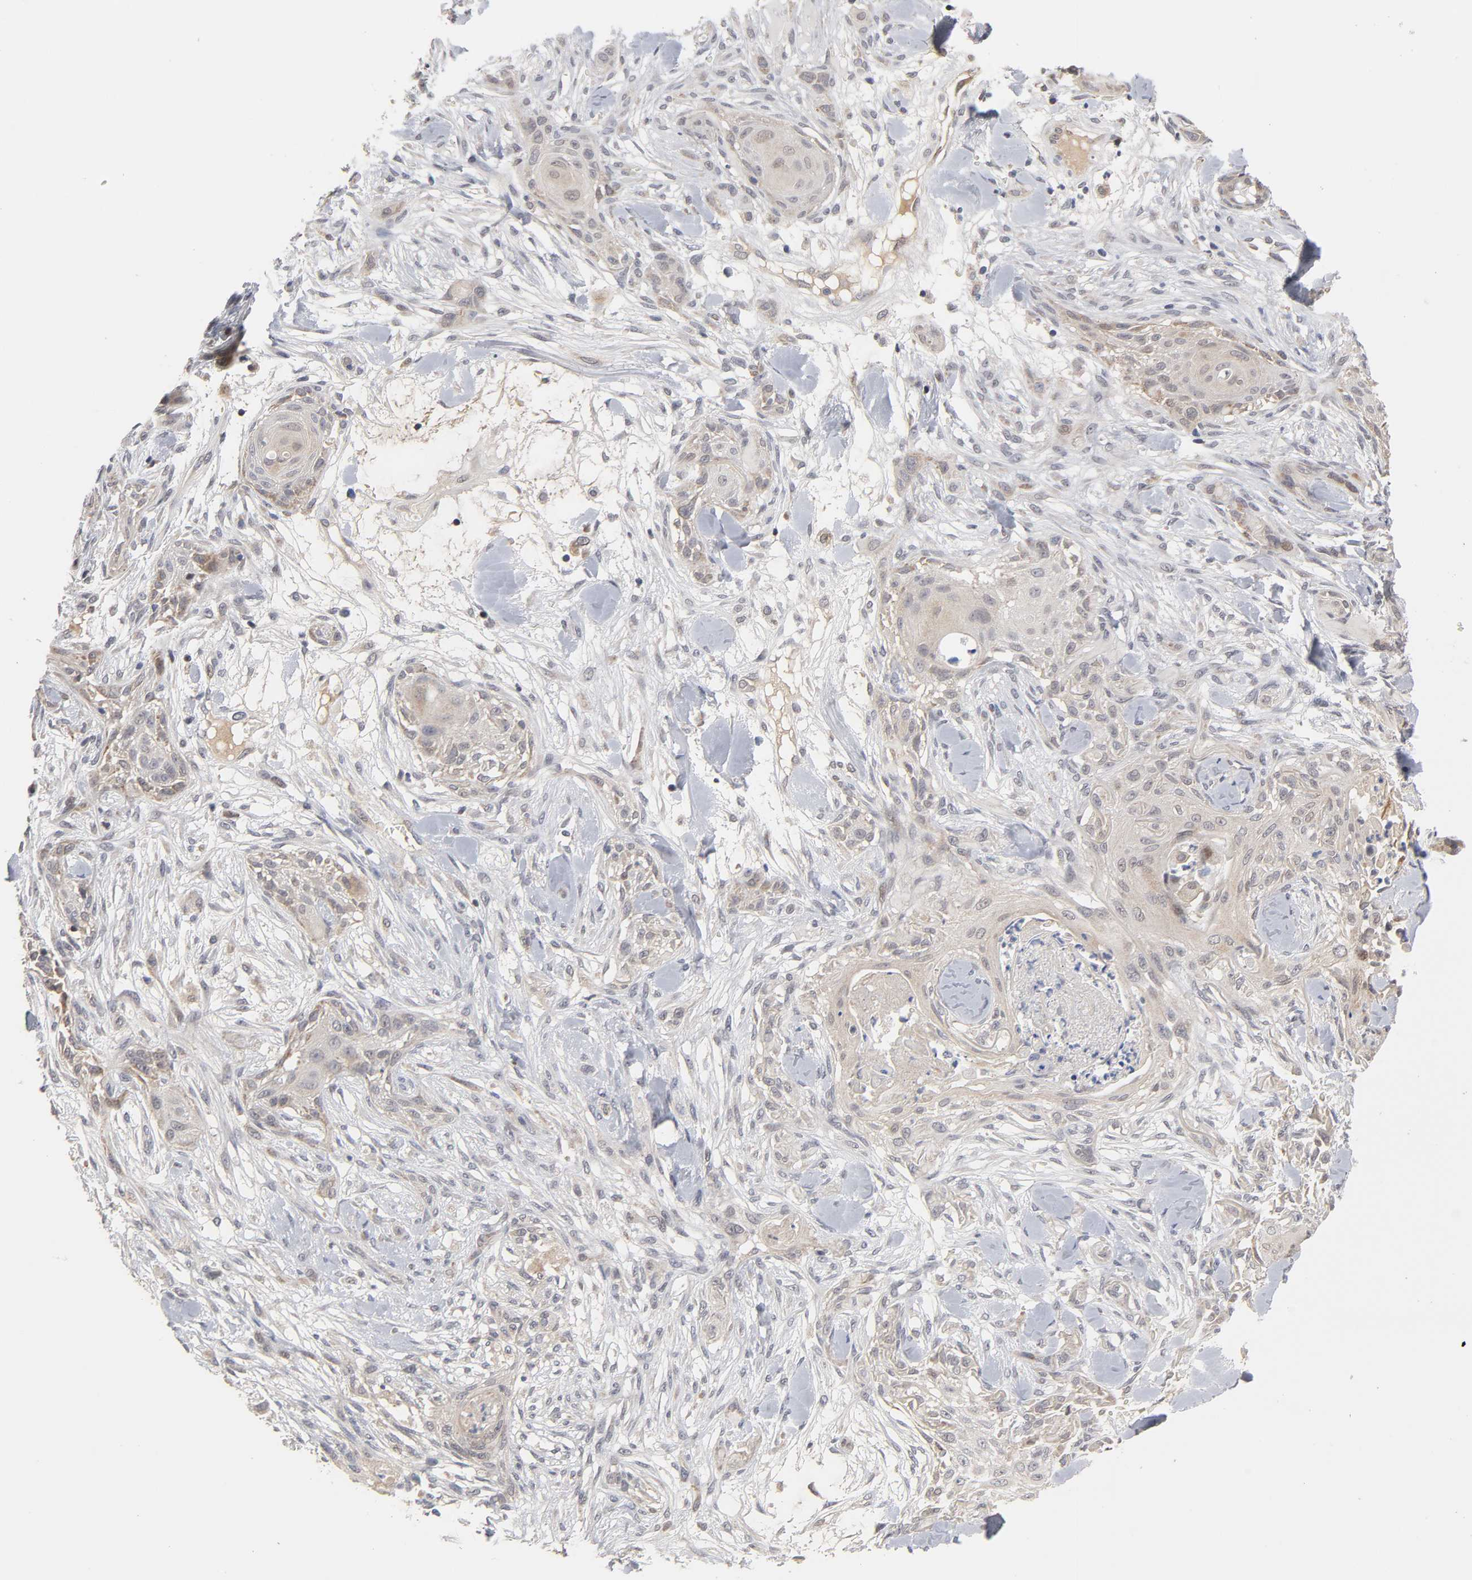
{"staining": {"intensity": "weak", "quantity": ">75%", "location": "cytoplasmic/membranous"}, "tissue": "skin cancer", "cell_type": "Tumor cells", "image_type": "cancer", "snomed": [{"axis": "morphology", "description": "Squamous cell carcinoma, NOS"}, {"axis": "topography", "description": "Skin"}], "caption": "There is low levels of weak cytoplasmic/membranous positivity in tumor cells of squamous cell carcinoma (skin), as demonstrated by immunohistochemical staining (brown color).", "gene": "GSTZ1", "patient": {"sex": "female", "age": 59}}